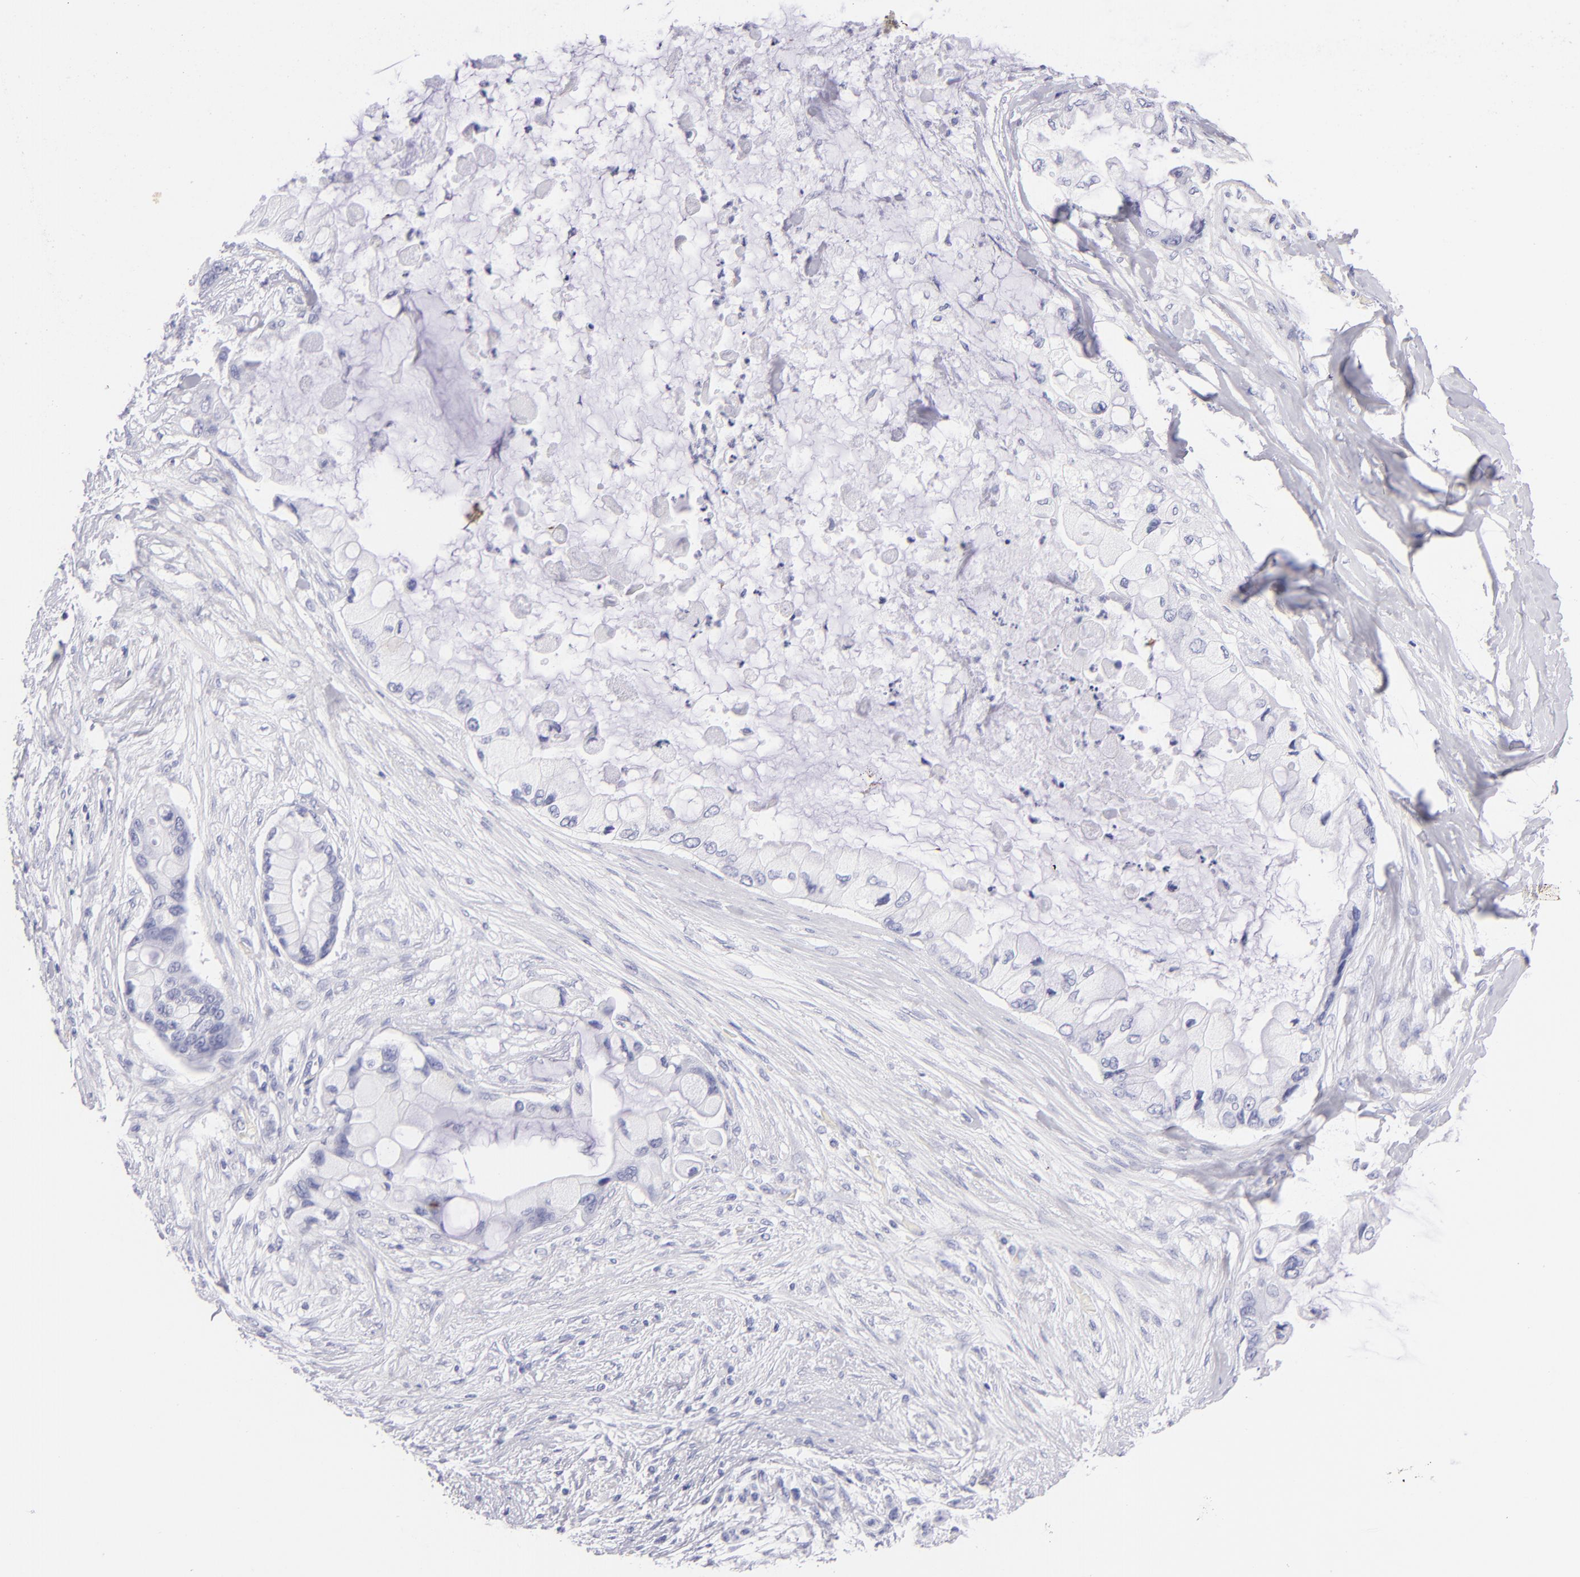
{"staining": {"intensity": "negative", "quantity": "none", "location": "none"}, "tissue": "pancreatic cancer", "cell_type": "Tumor cells", "image_type": "cancer", "snomed": [{"axis": "morphology", "description": "Adenocarcinoma, NOS"}, {"axis": "topography", "description": "Pancreas"}], "caption": "Pancreatic adenocarcinoma was stained to show a protein in brown. There is no significant expression in tumor cells.", "gene": "PRPH", "patient": {"sex": "female", "age": 59}}